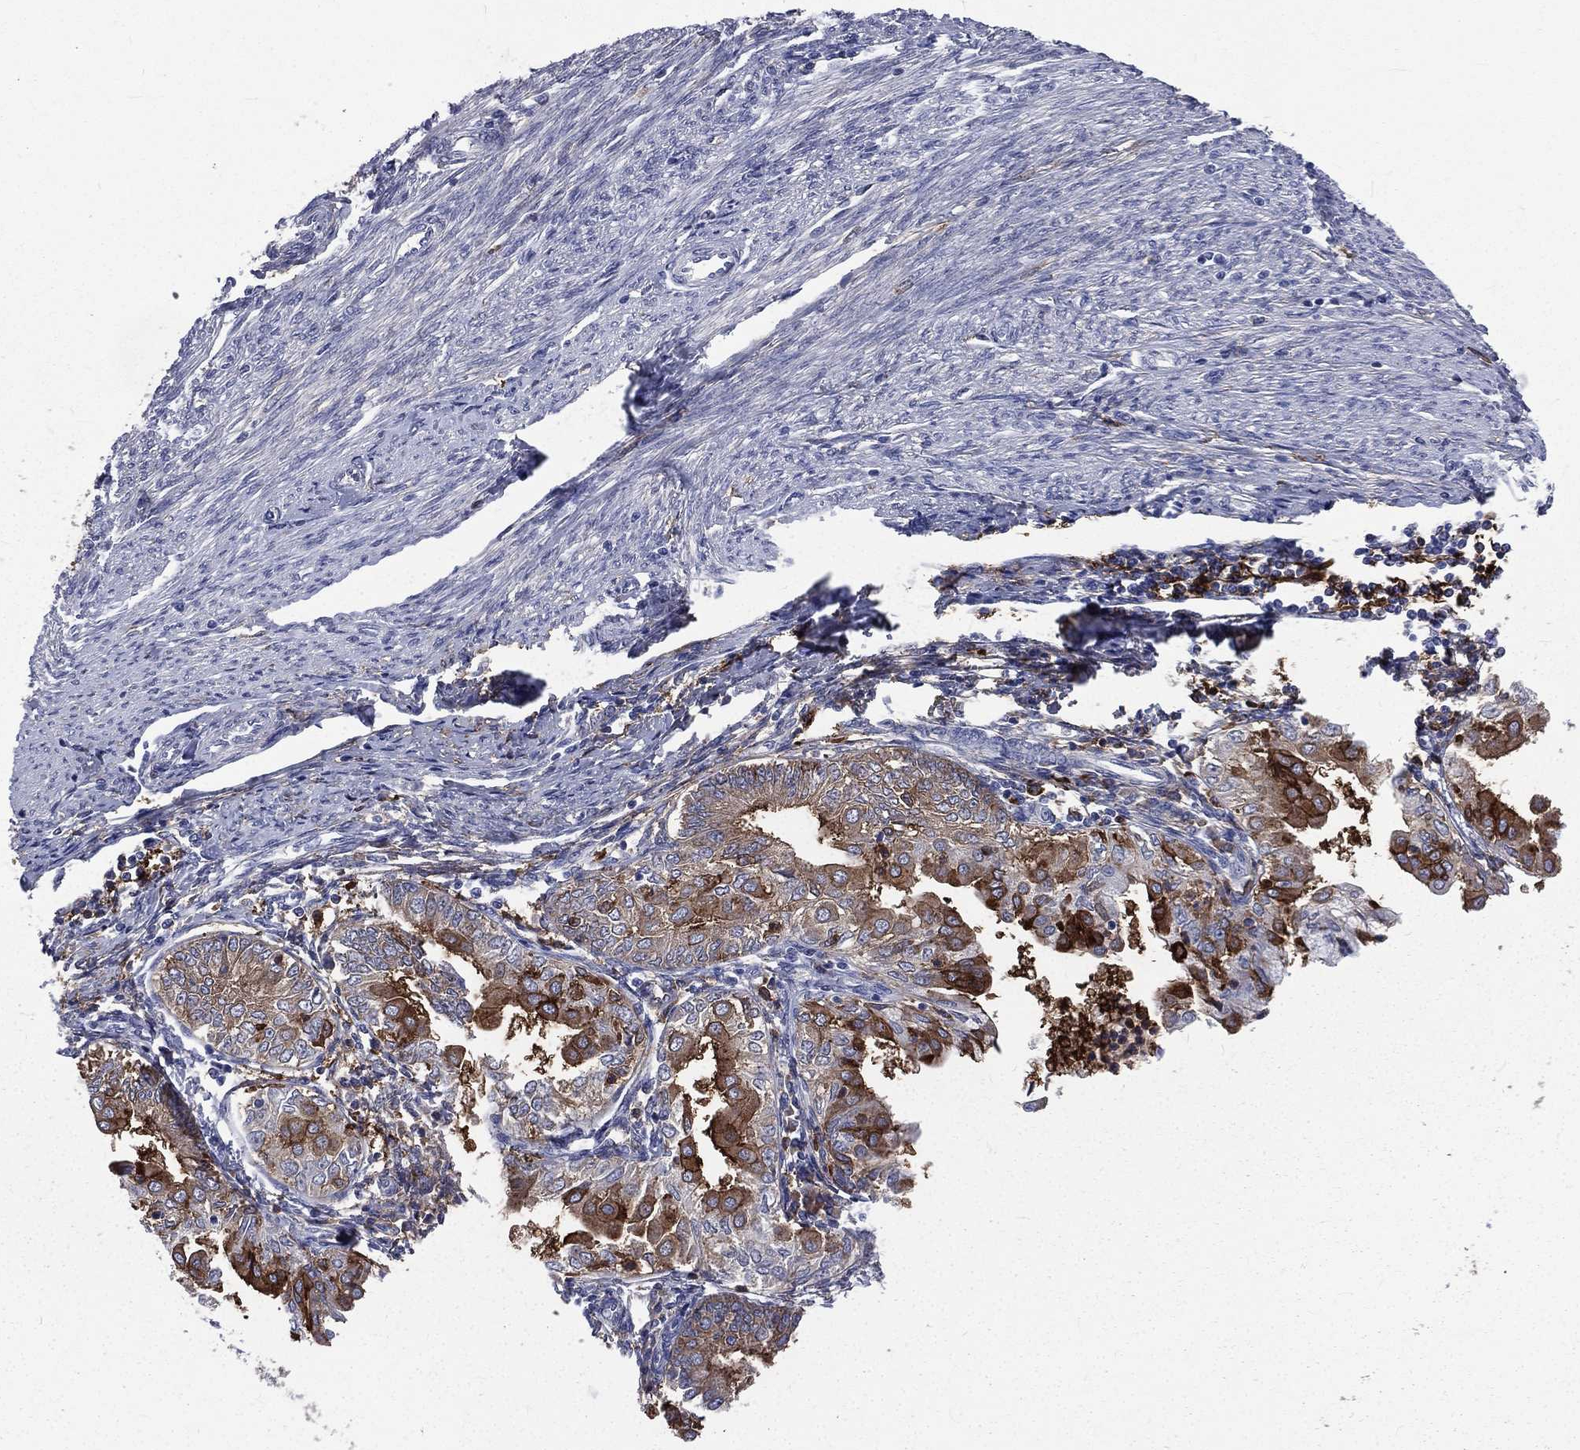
{"staining": {"intensity": "strong", "quantity": "<25%", "location": "cytoplasmic/membranous"}, "tissue": "endometrial cancer", "cell_type": "Tumor cells", "image_type": "cancer", "snomed": [{"axis": "morphology", "description": "Adenocarcinoma, NOS"}, {"axis": "topography", "description": "Endometrium"}], "caption": "Adenocarcinoma (endometrial) stained with DAB (3,3'-diaminobenzidine) IHC demonstrates medium levels of strong cytoplasmic/membranous expression in about <25% of tumor cells.", "gene": "BASP1", "patient": {"sex": "female", "age": 68}}